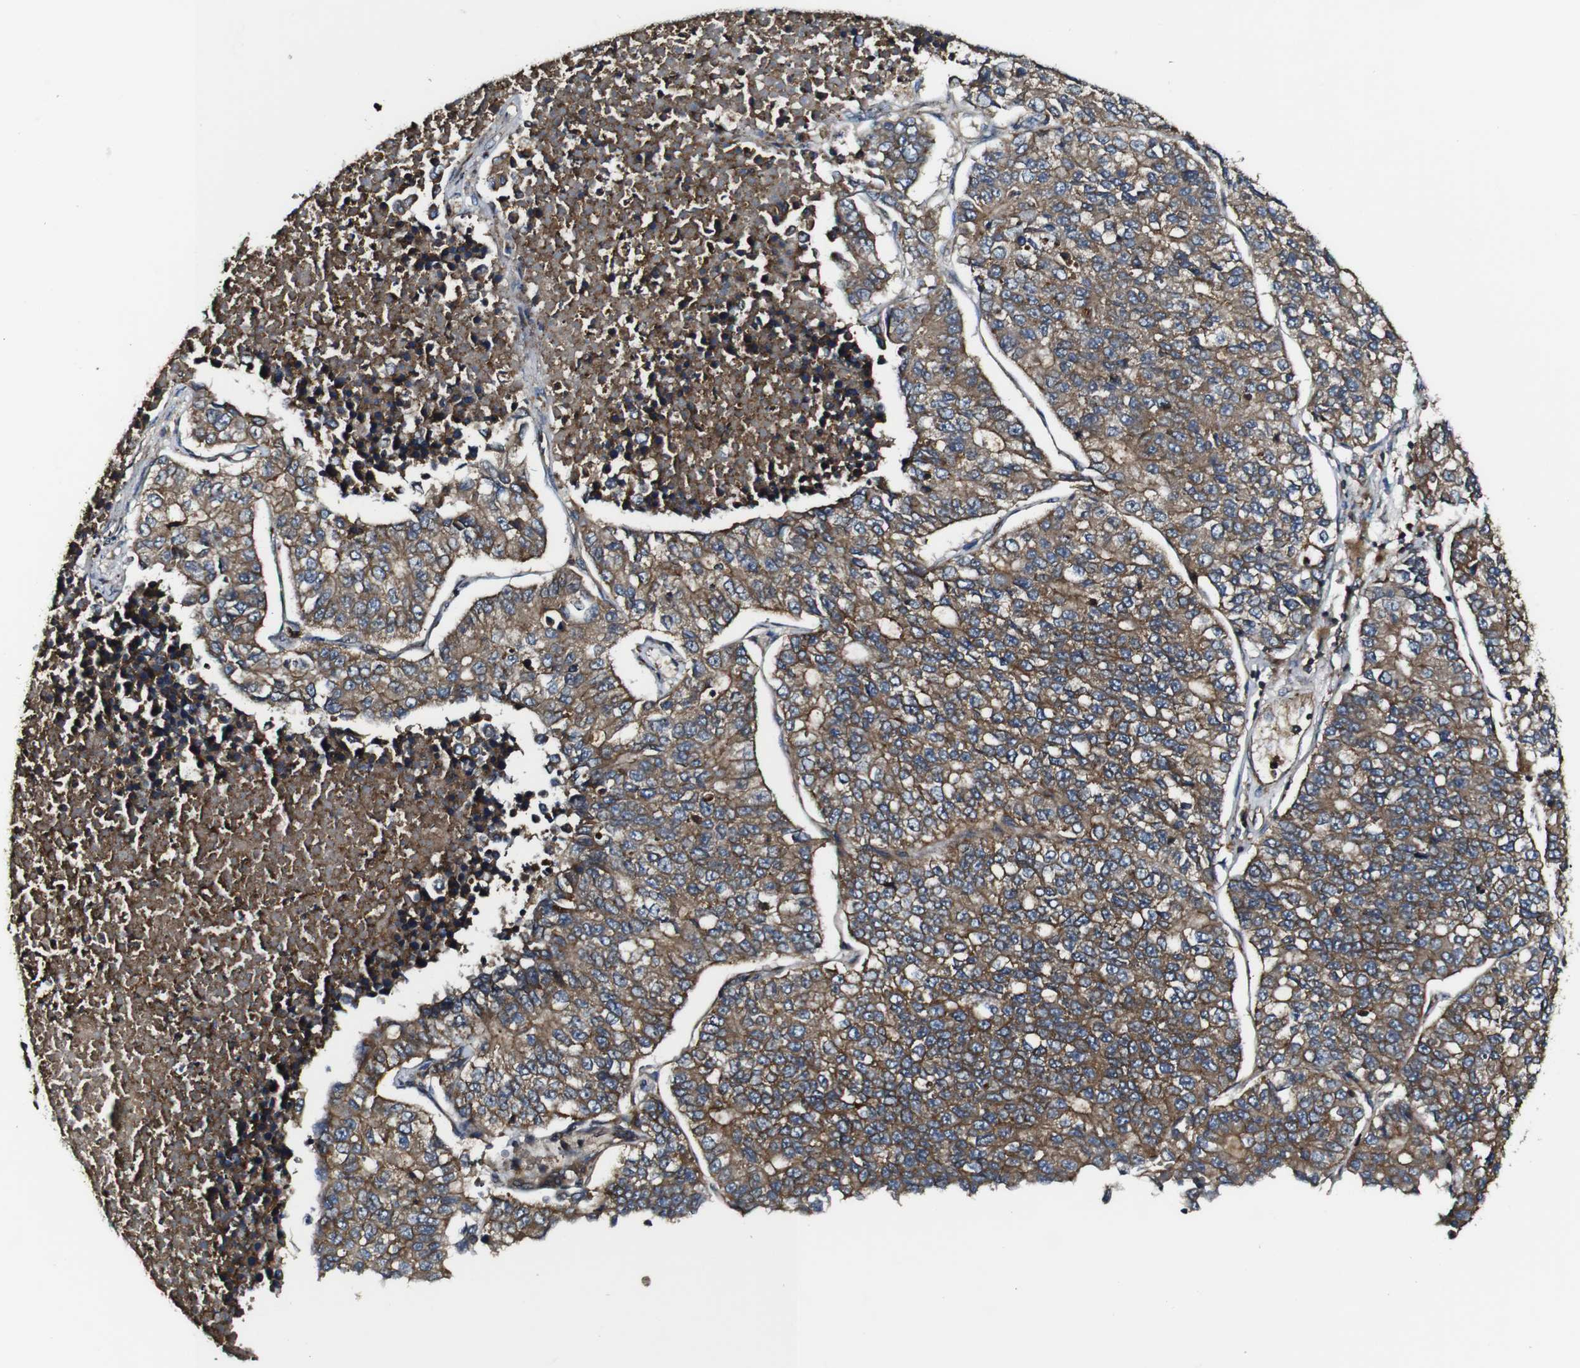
{"staining": {"intensity": "moderate", "quantity": ">75%", "location": "cytoplasmic/membranous"}, "tissue": "lung cancer", "cell_type": "Tumor cells", "image_type": "cancer", "snomed": [{"axis": "morphology", "description": "Adenocarcinoma, NOS"}, {"axis": "topography", "description": "Lung"}], "caption": "Lung cancer stained with a protein marker displays moderate staining in tumor cells.", "gene": "TNIK", "patient": {"sex": "male", "age": 49}}